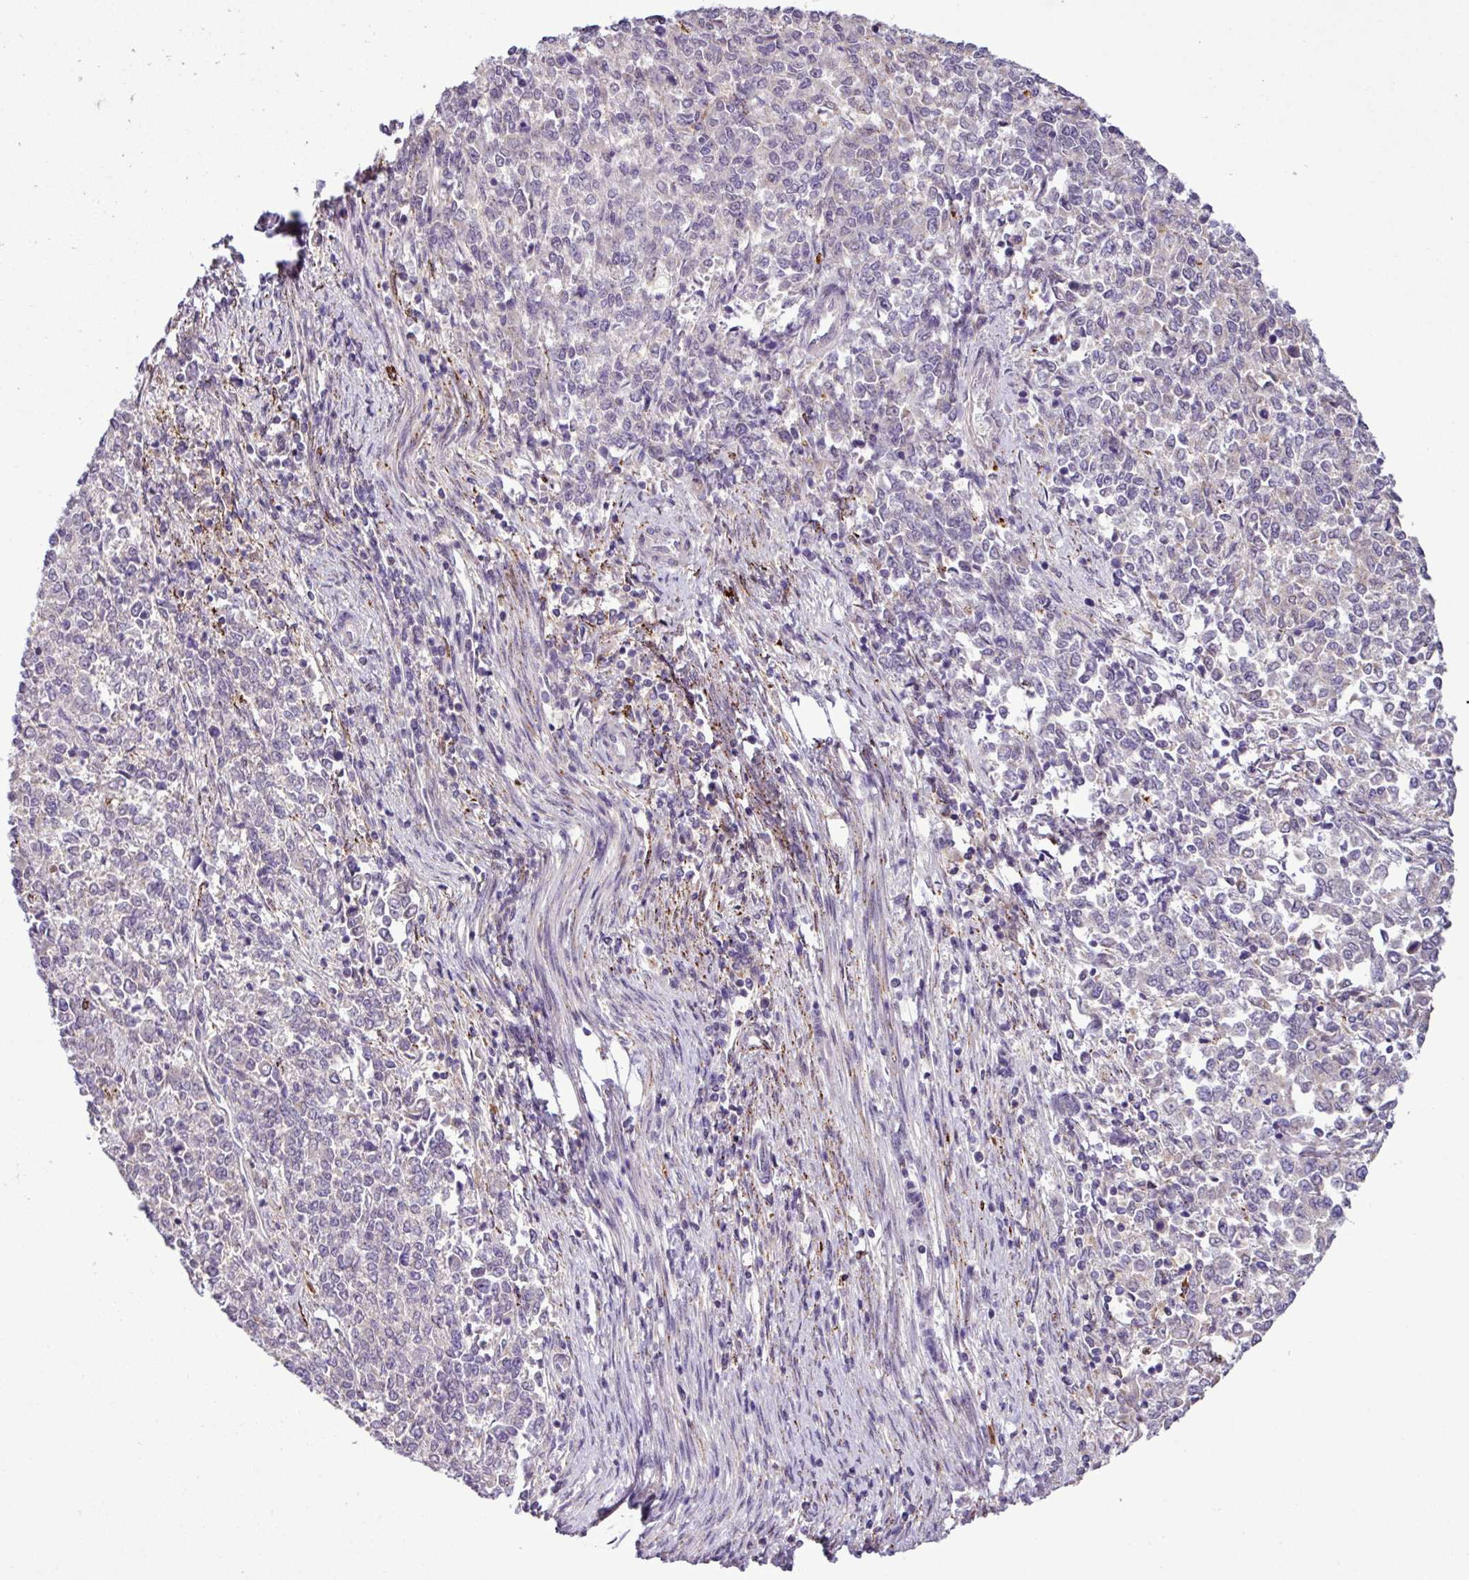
{"staining": {"intensity": "negative", "quantity": "none", "location": "none"}, "tissue": "endometrial cancer", "cell_type": "Tumor cells", "image_type": "cancer", "snomed": [{"axis": "morphology", "description": "Adenocarcinoma, NOS"}, {"axis": "topography", "description": "Endometrium"}], "caption": "High power microscopy micrograph of an IHC histopathology image of adenocarcinoma (endometrial), revealing no significant expression in tumor cells.", "gene": "SGPP1", "patient": {"sex": "female", "age": 50}}